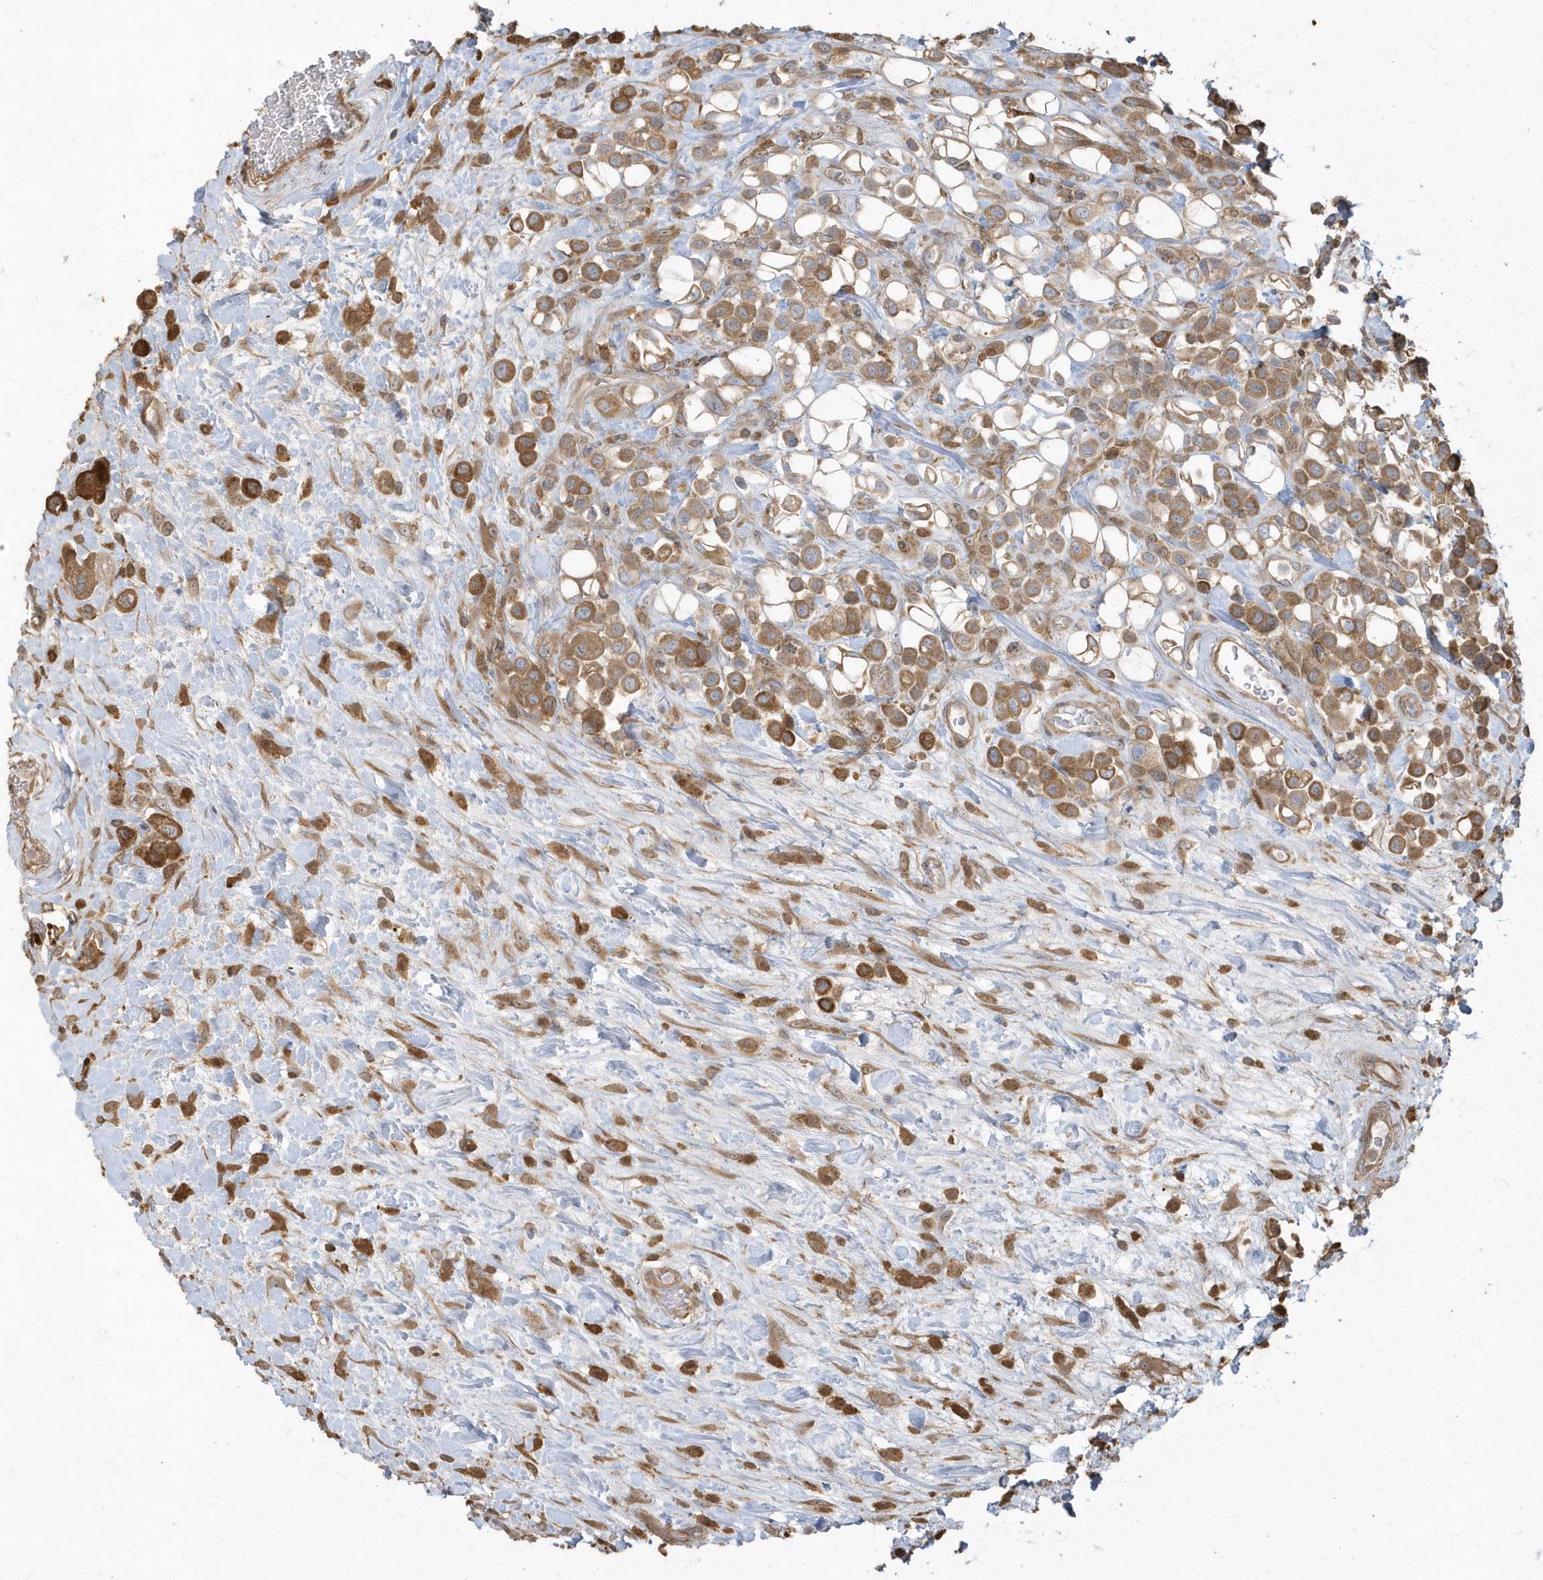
{"staining": {"intensity": "moderate", "quantity": ">75%", "location": "cytoplasmic/membranous"}, "tissue": "urothelial cancer", "cell_type": "Tumor cells", "image_type": "cancer", "snomed": [{"axis": "morphology", "description": "Urothelial carcinoma, High grade"}, {"axis": "topography", "description": "Urinary bladder"}], "caption": "About >75% of tumor cells in human urothelial carcinoma (high-grade) demonstrate moderate cytoplasmic/membranous protein positivity as visualized by brown immunohistochemical staining.", "gene": "HNMT", "patient": {"sex": "male", "age": 50}}